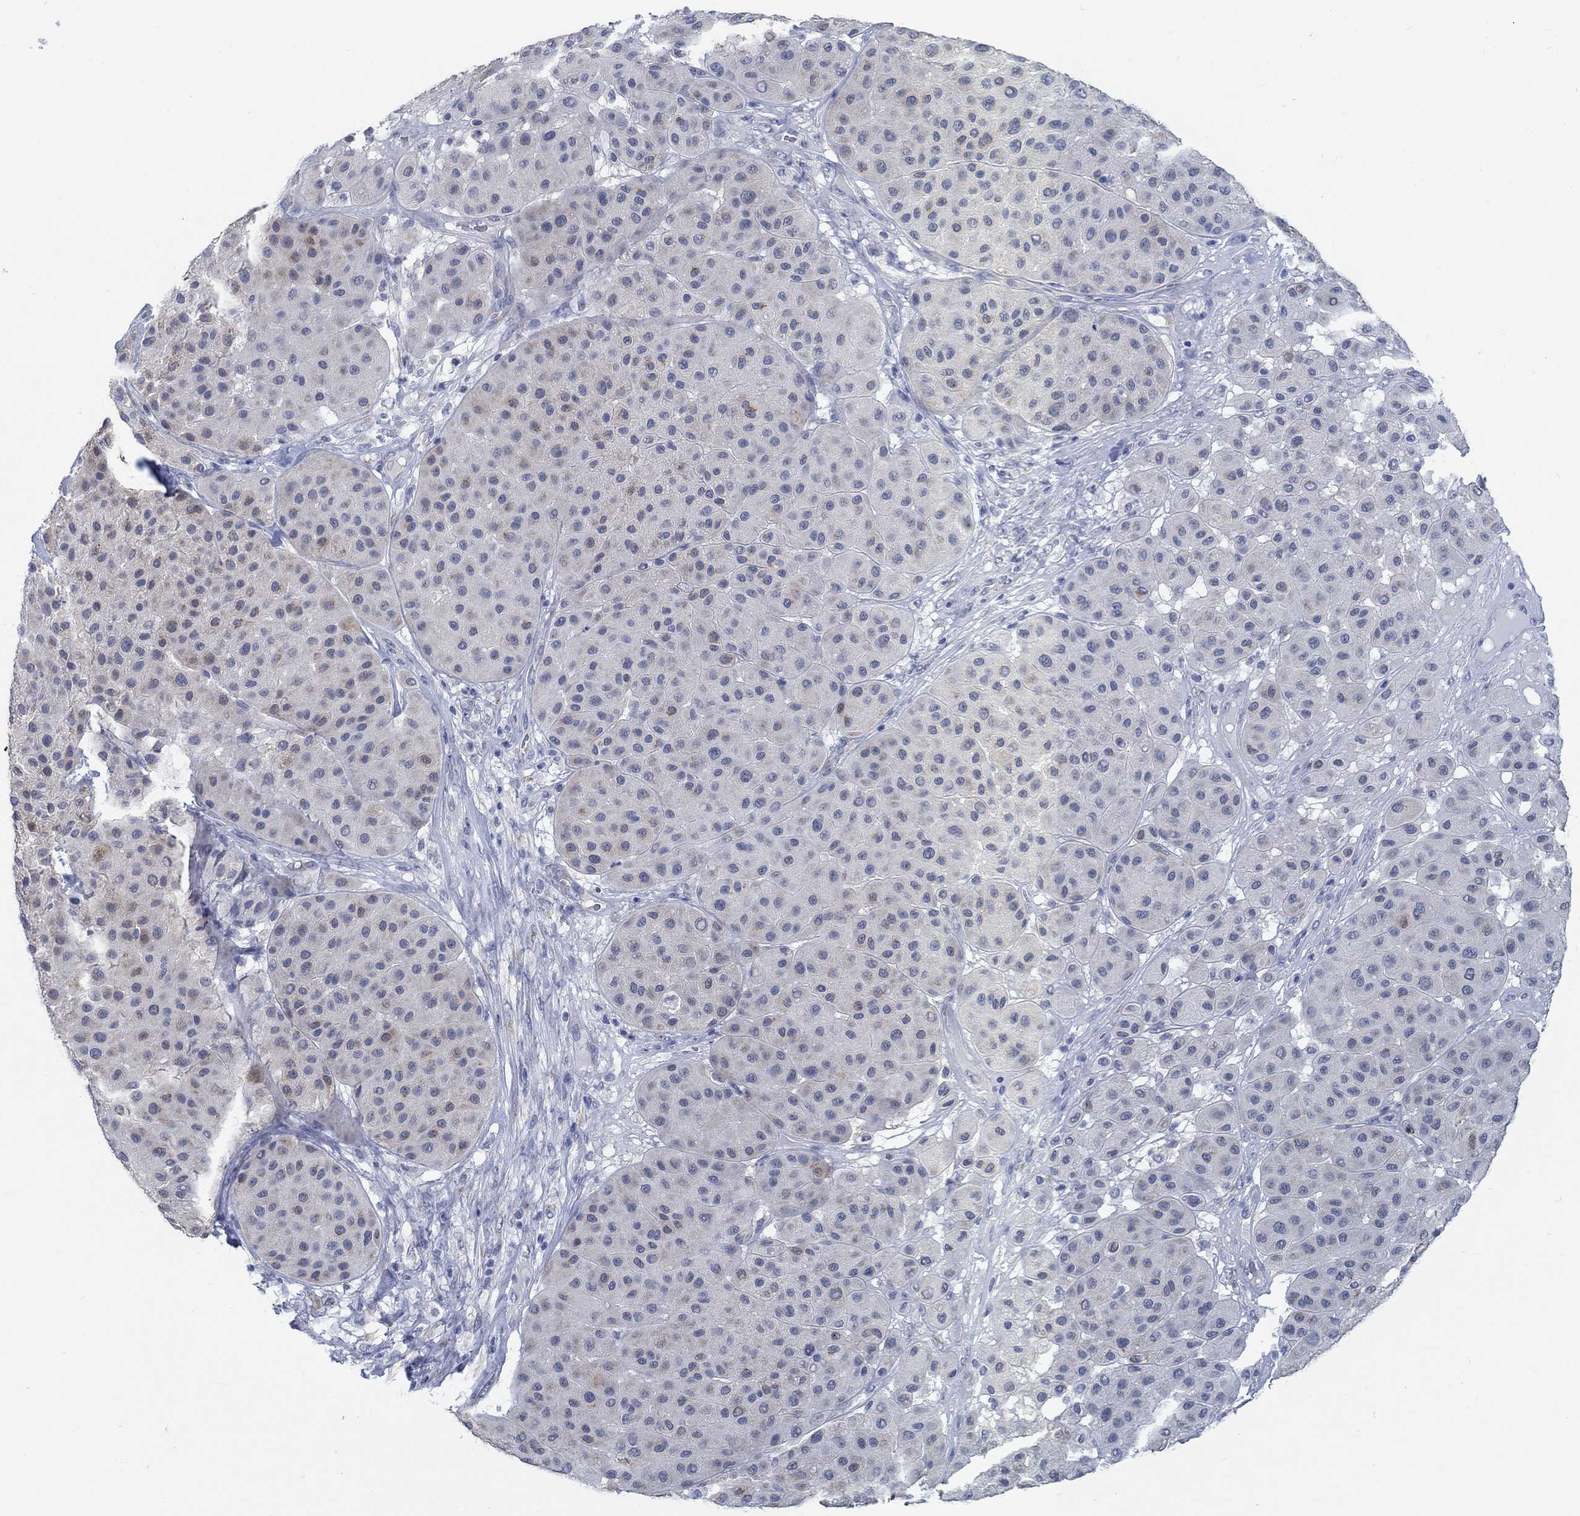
{"staining": {"intensity": "weak", "quantity": "<25%", "location": "cytoplasmic/membranous"}, "tissue": "melanoma", "cell_type": "Tumor cells", "image_type": "cancer", "snomed": [{"axis": "morphology", "description": "Malignant melanoma, Metastatic site"}, {"axis": "topography", "description": "Smooth muscle"}], "caption": "This image is of malignant melanoma (metastatic site) stained with immunohistochemistry to label a protein in brown with the nuclei are counter-stained blue. There is no staining in tumor cells.", "gene": "TEKT4", "patient": {"sex": "male", "age": 41}}